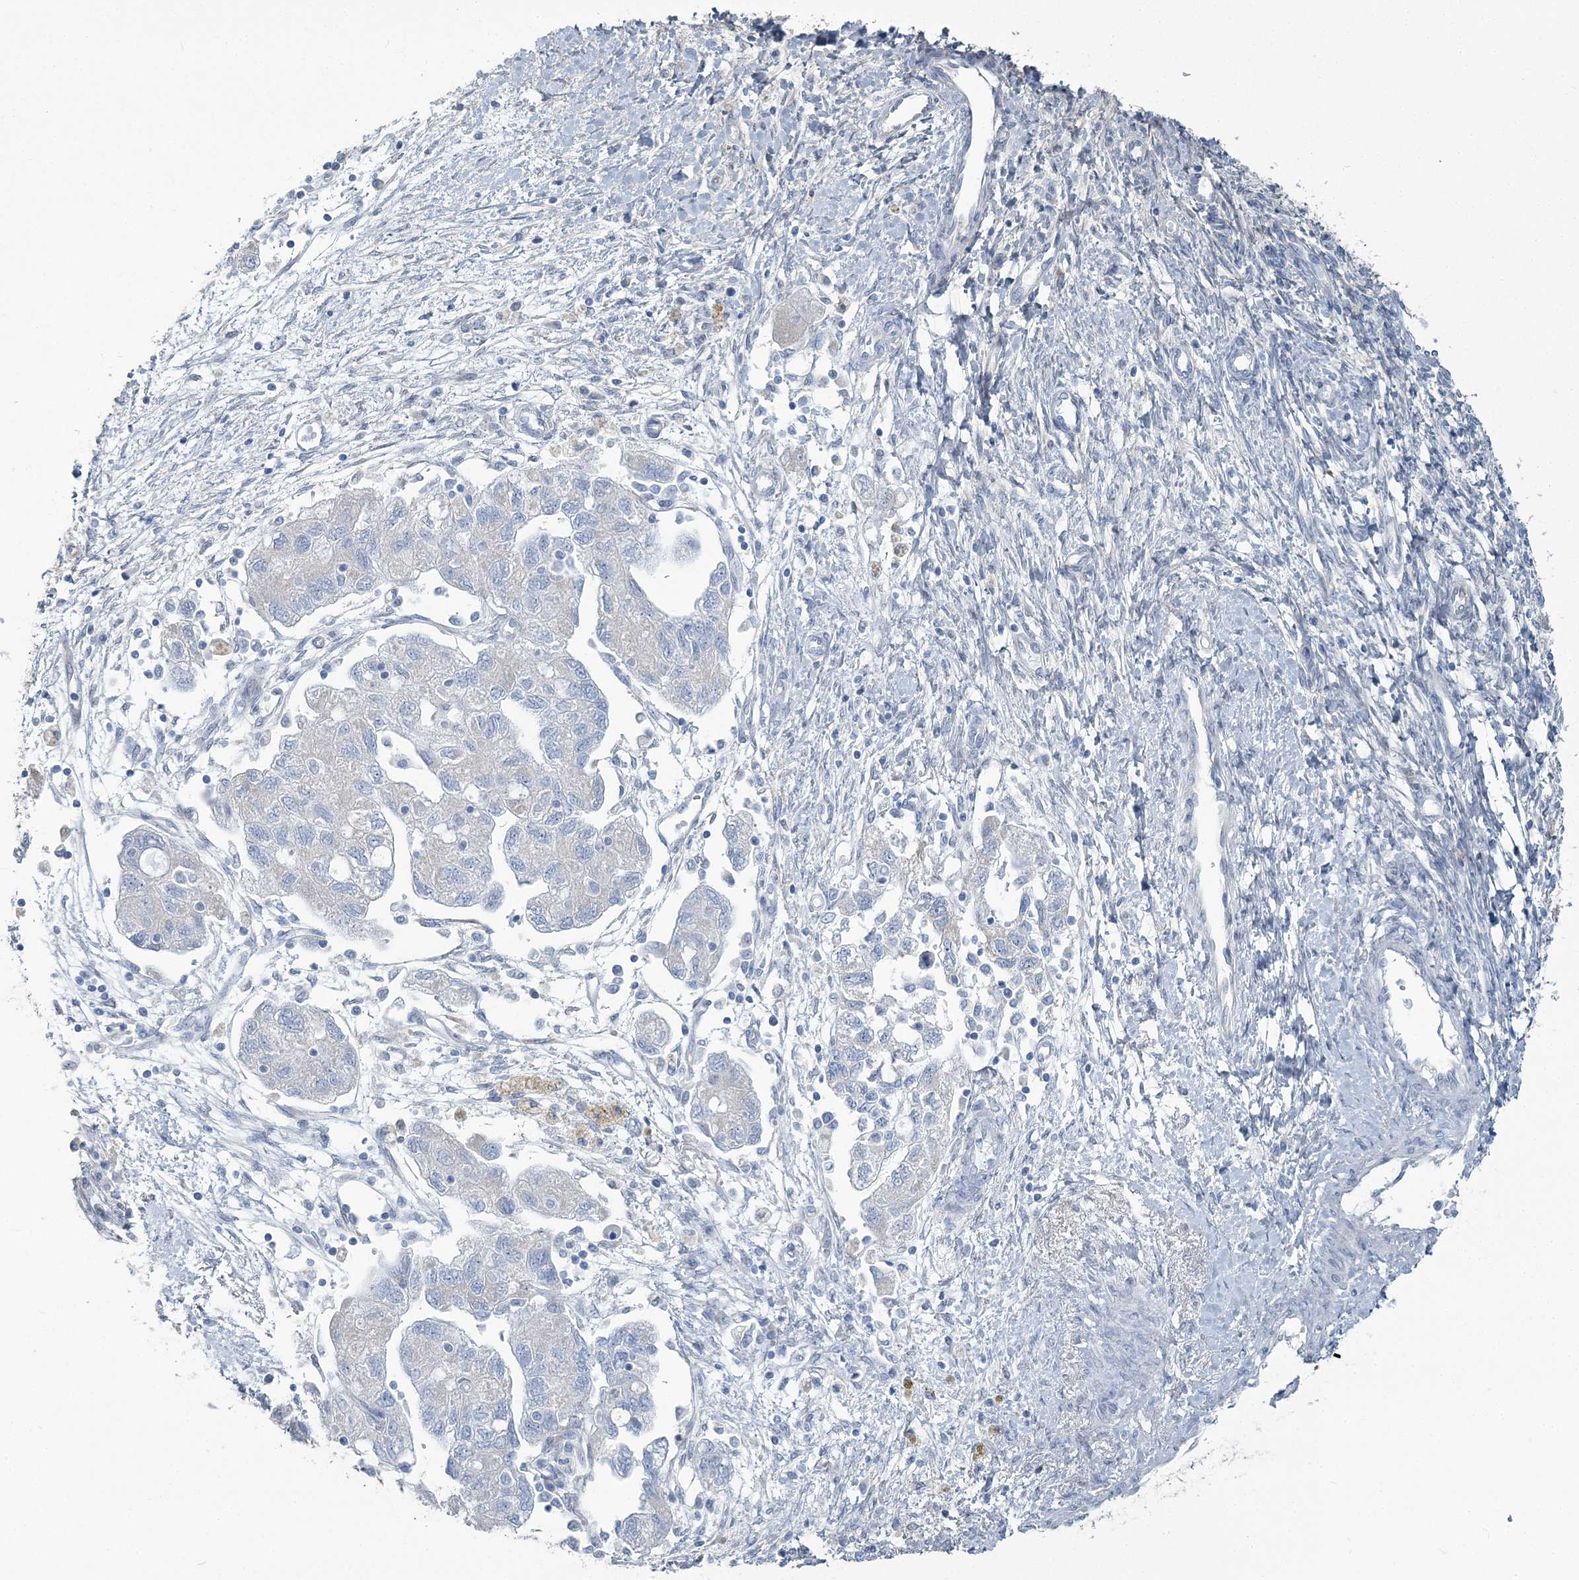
{"staining": {"intensity": "negative", "quantity": "none", "location": "none"}, "tissue": "ovarian cancer", "cell_type": "Tumor cells", "image_type": "cancer", "snomed": [{"axis": "morphology", "description": "Carcinoma, NOS"}, {"axis": "morphology", "description": "Cystadenocarcinoma, serous, NOS"}, {"axis": "topography", "description": "Ovary"}], "caption": "Human ovarian cancer (serous cystadenocarcinoma) stained for a protein using immunohistochemistry (IHC) reveals no expression in tumor cells.", "gene": "CMBL", "patient": {"sex": "female", "age": 69}}